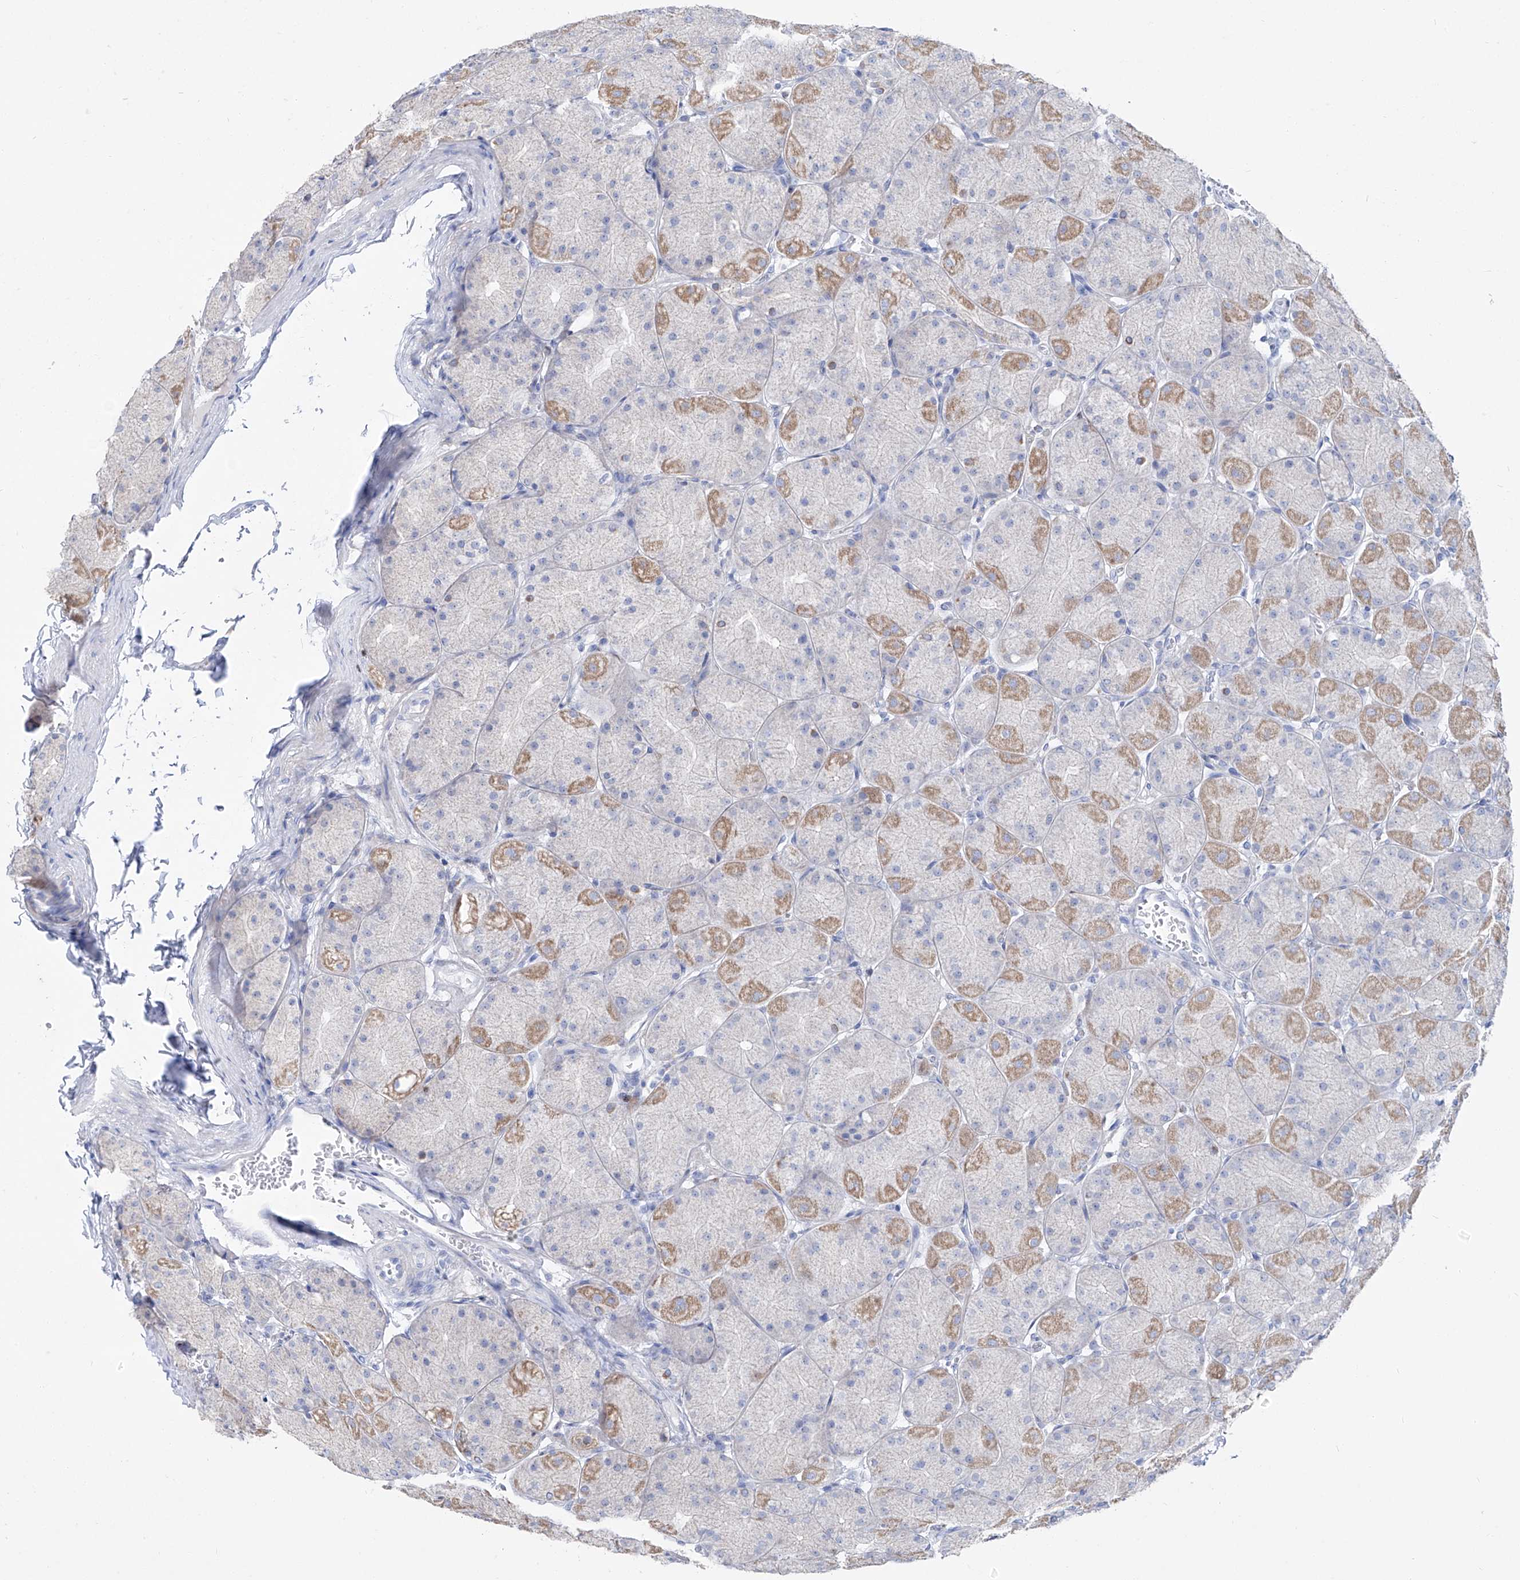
{"staining": {"intensity": "moderate", "quantity": "25%-75%", "location": "cytoplasmic/membranous,nuclear"}, "tissue": "stomach", "cell_type": "Glandular cells", "image_type": "normal", "snomed": [{"axis": "morphology", "description": "Normal tissue, NOS"}, {"axis": "topography", "description": "Stomach, upper"}], "caption": "DAB (3,3'-diaminobenzidine) immunohistochemical staining of normal human stomach shows moderate cytoplasmic/membranous,nuclear protein staining in about 25%-75% of glandular cells. The staining was performed using DAB (3,3'-diaminobenzidine), with brown indicating positive protein expression. Nuclei are stained blue with hematoxylin.", "gene": "FRS3", "patient": {"sex": "female", "age": 56}}